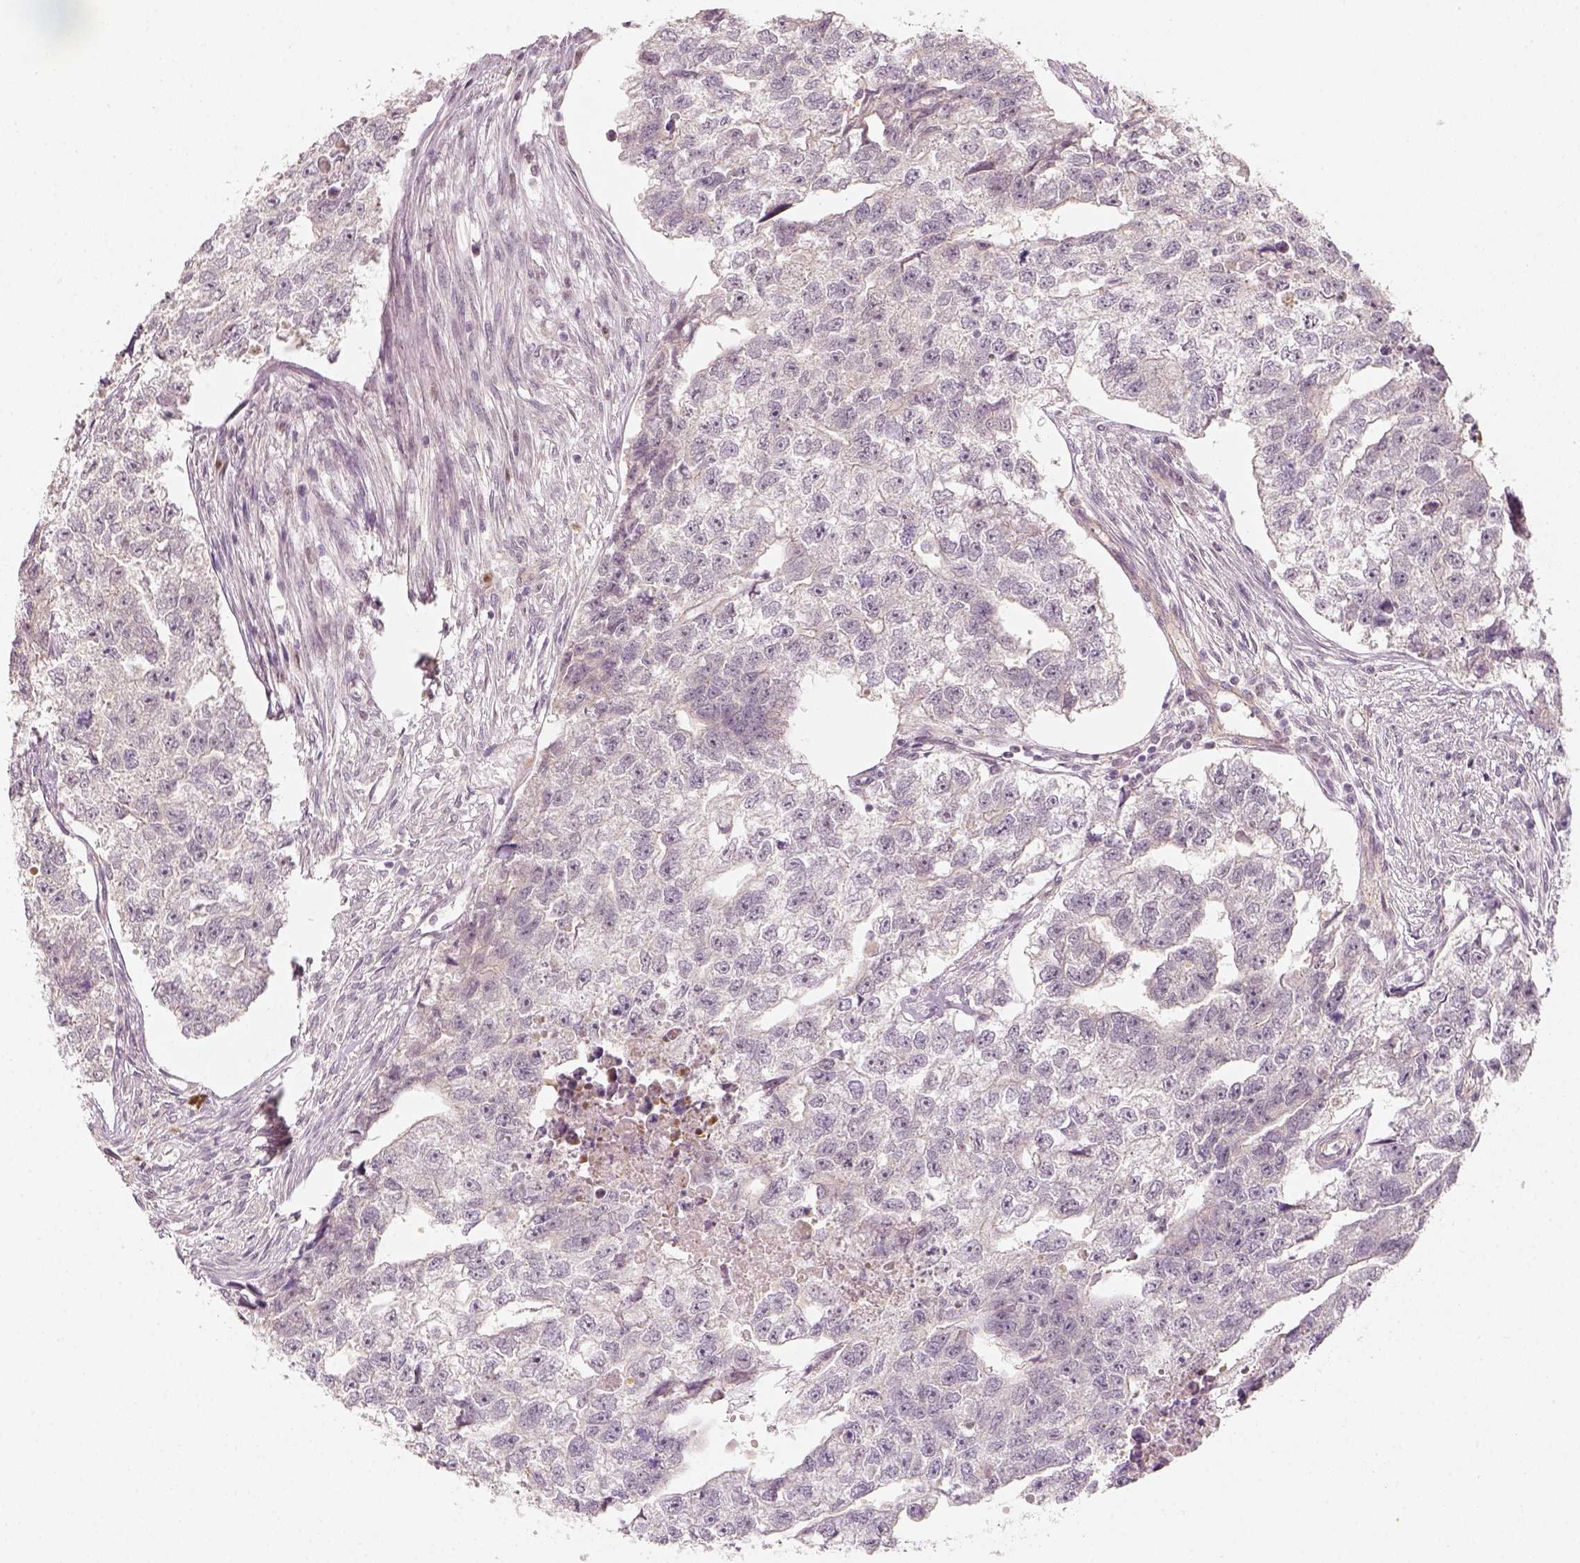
{"staining": {"intensity": "negative", "quantity": "none", "location": "none"}, "tissue": "testis cancer", "cell_type": "Tumor cells", "image_type": "cancer", "snomed": [{"axis": "morphology", "description": "Carcinoma, Embryonal, NOS"}, {"axis": "morphology", "description": "Teratoma, malignant, NOS"}, {"axis": "topography", "description": "Testis"}], "caption": "Immunohistochemical staining of teratoma (malignant) (testis) exhibits no significant staining in tumor cells. The staining was performed using DAB (3,3'-diaminobenzidine) to visualize the protein expression in brown, while the nuclei were stained in blue with hematoxylin (Magnification: 20x).", "gene": "EAF2", "patient": {"sex": "male", "age": 44}}